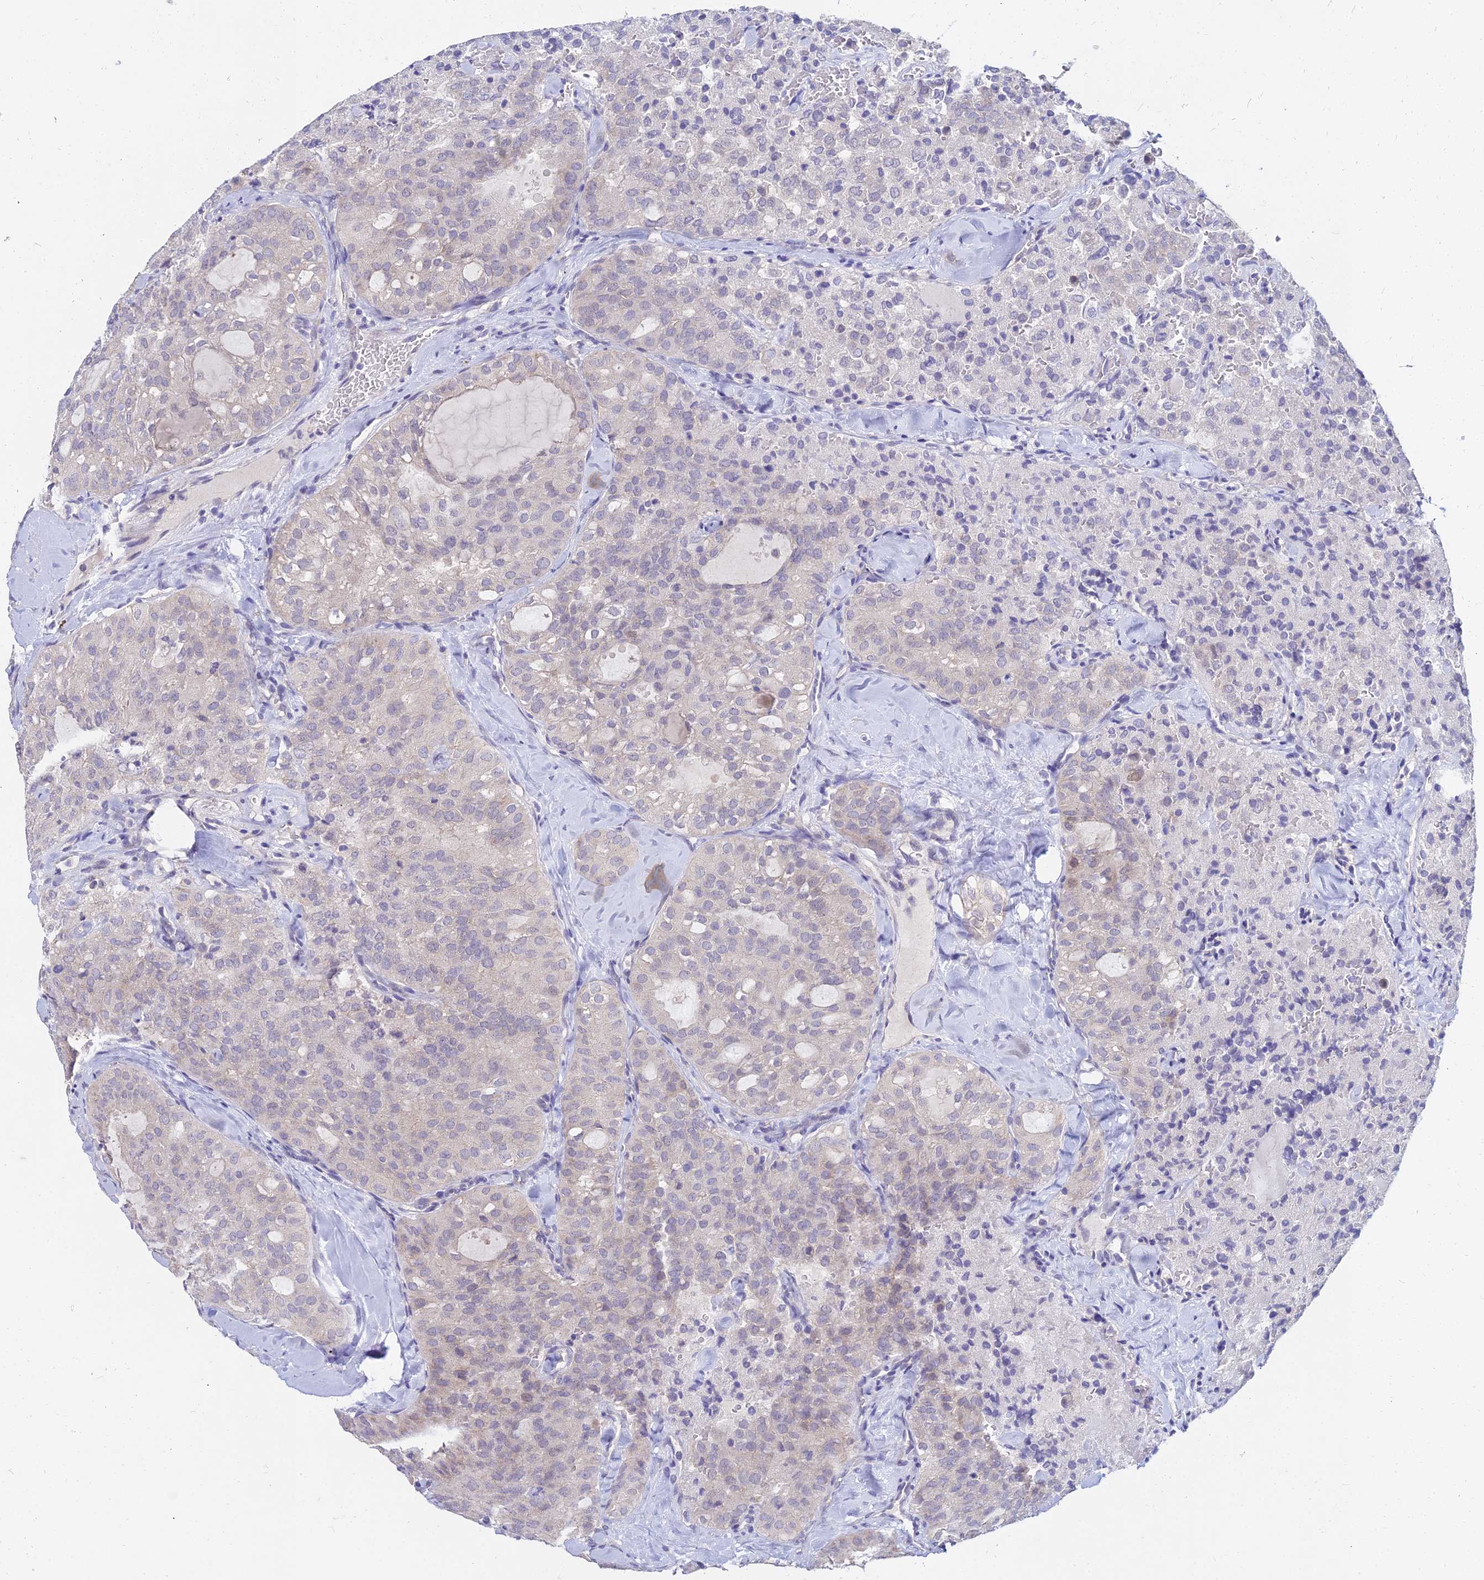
{"staining": {"intensity": "negative", "quantity": "none", "location": "none"}, "tissue": "thyroid cancer", "cell_type": "Tumor cells", "image_type": "cancer", "snomed": [{"axis": "morphology", "description": "Follicular adenoma carcinoma, NOS"}, {"axis": "topography", "description": "Thyroid gland"}], "caption": "Follicular adenoma carcinoma (thyroid) was stained to show a protein in brown. There is no significant staining in tumor cells.", "gene": "NPY", "patient": {"sex": "male", "age": 75}}